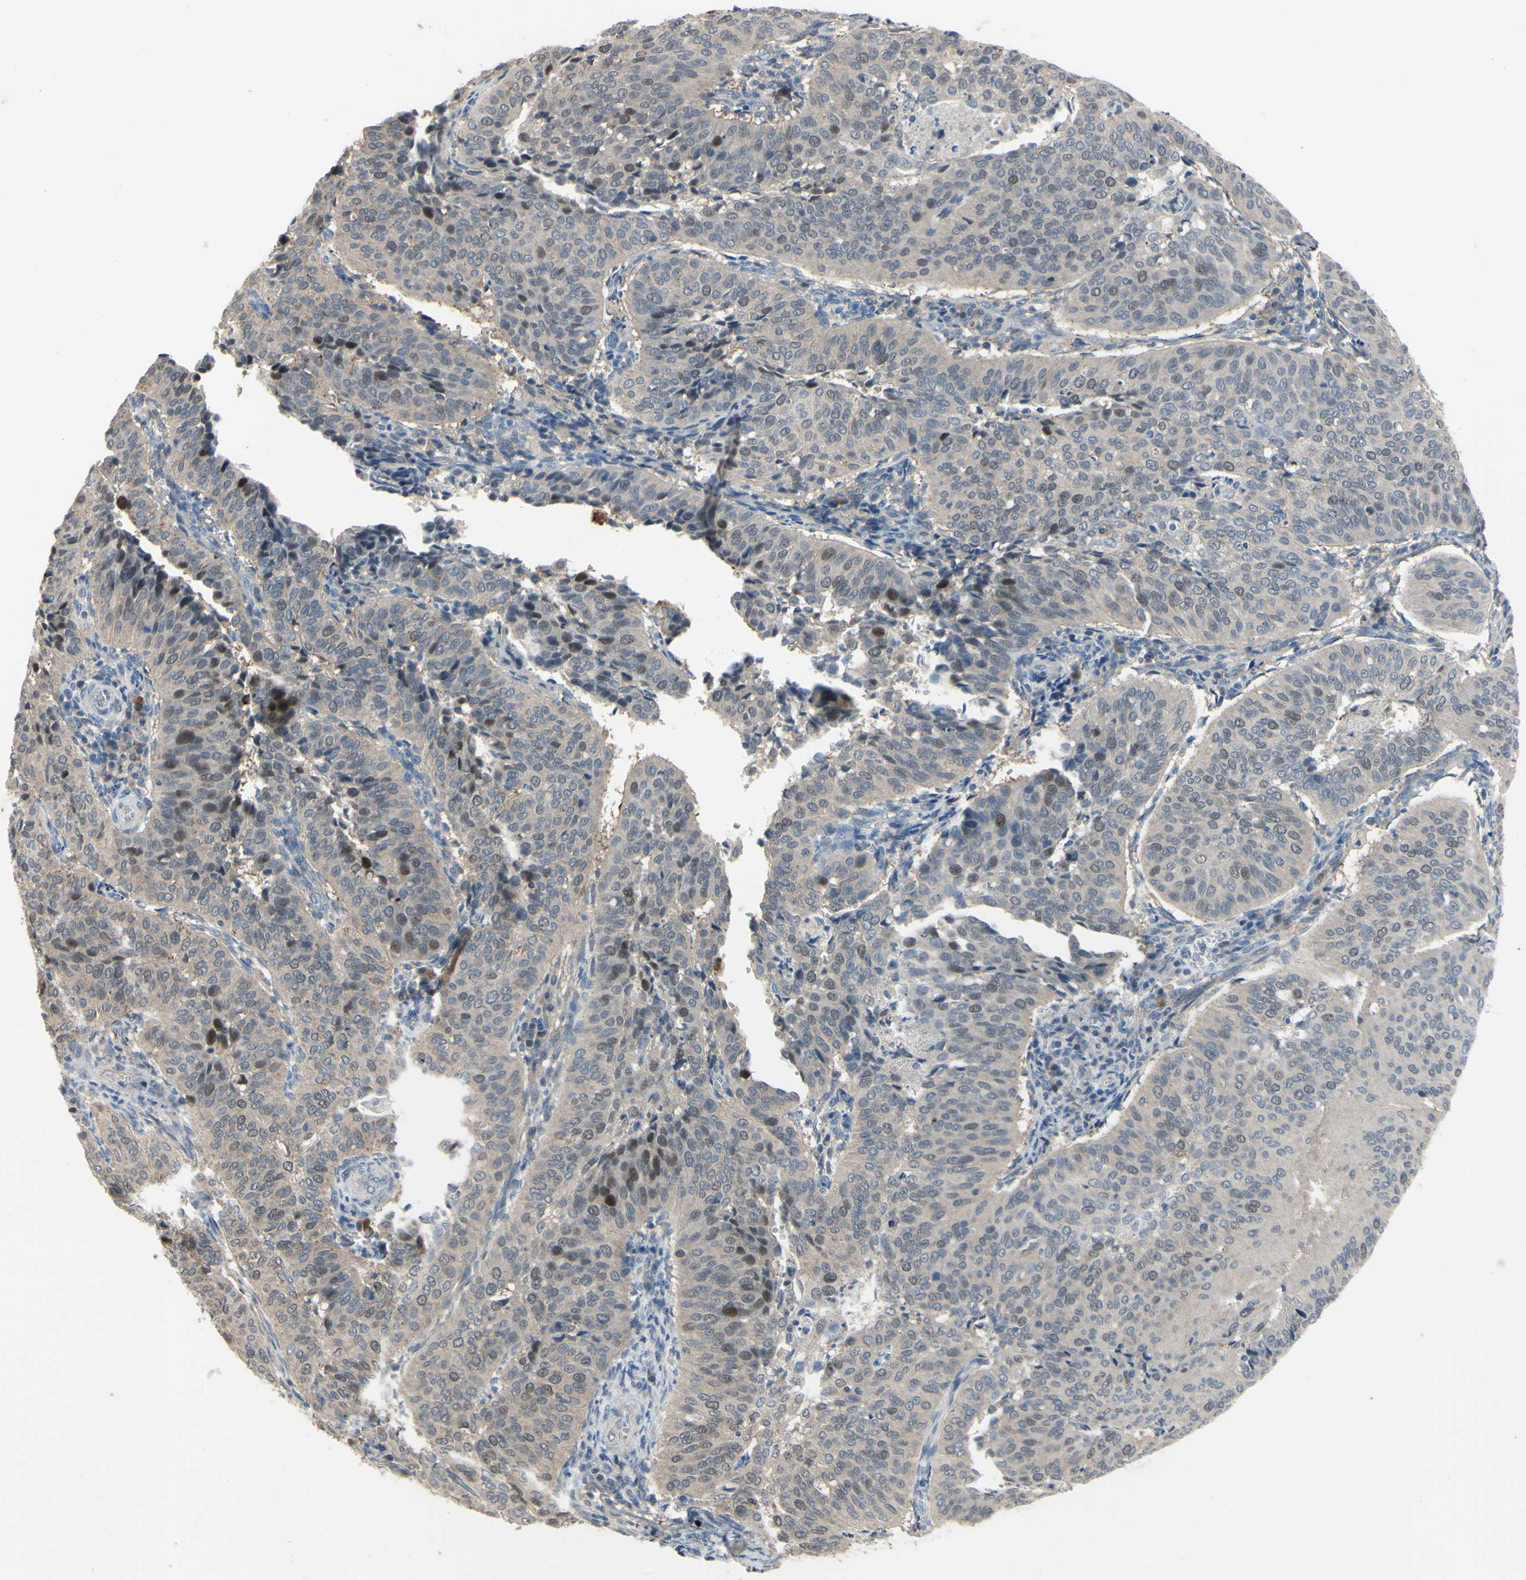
{"staining": {"intensity": "moderate", "quantity": "<25%", "location": "nuclear"}, "tissue": "cervical cancer", "cell_type": "Tumor cells", "image_type": "cancer", "snomed": [{"axis": "morphology", "description": "Normal tissue, NOS"}, {"axis": "morphology", "description": "Squamous cell carcinoma, NOS"}, {"axis": "topography", "description": "Cervix"}], "caption": "Brown immunohistochemical staining in squamous cell carcinoma (cervical) reveals moderate nuclear expression in about <25% of tumor cells.", "gene": "LHX9", "patient": {"sex": "female", "age": 39}}